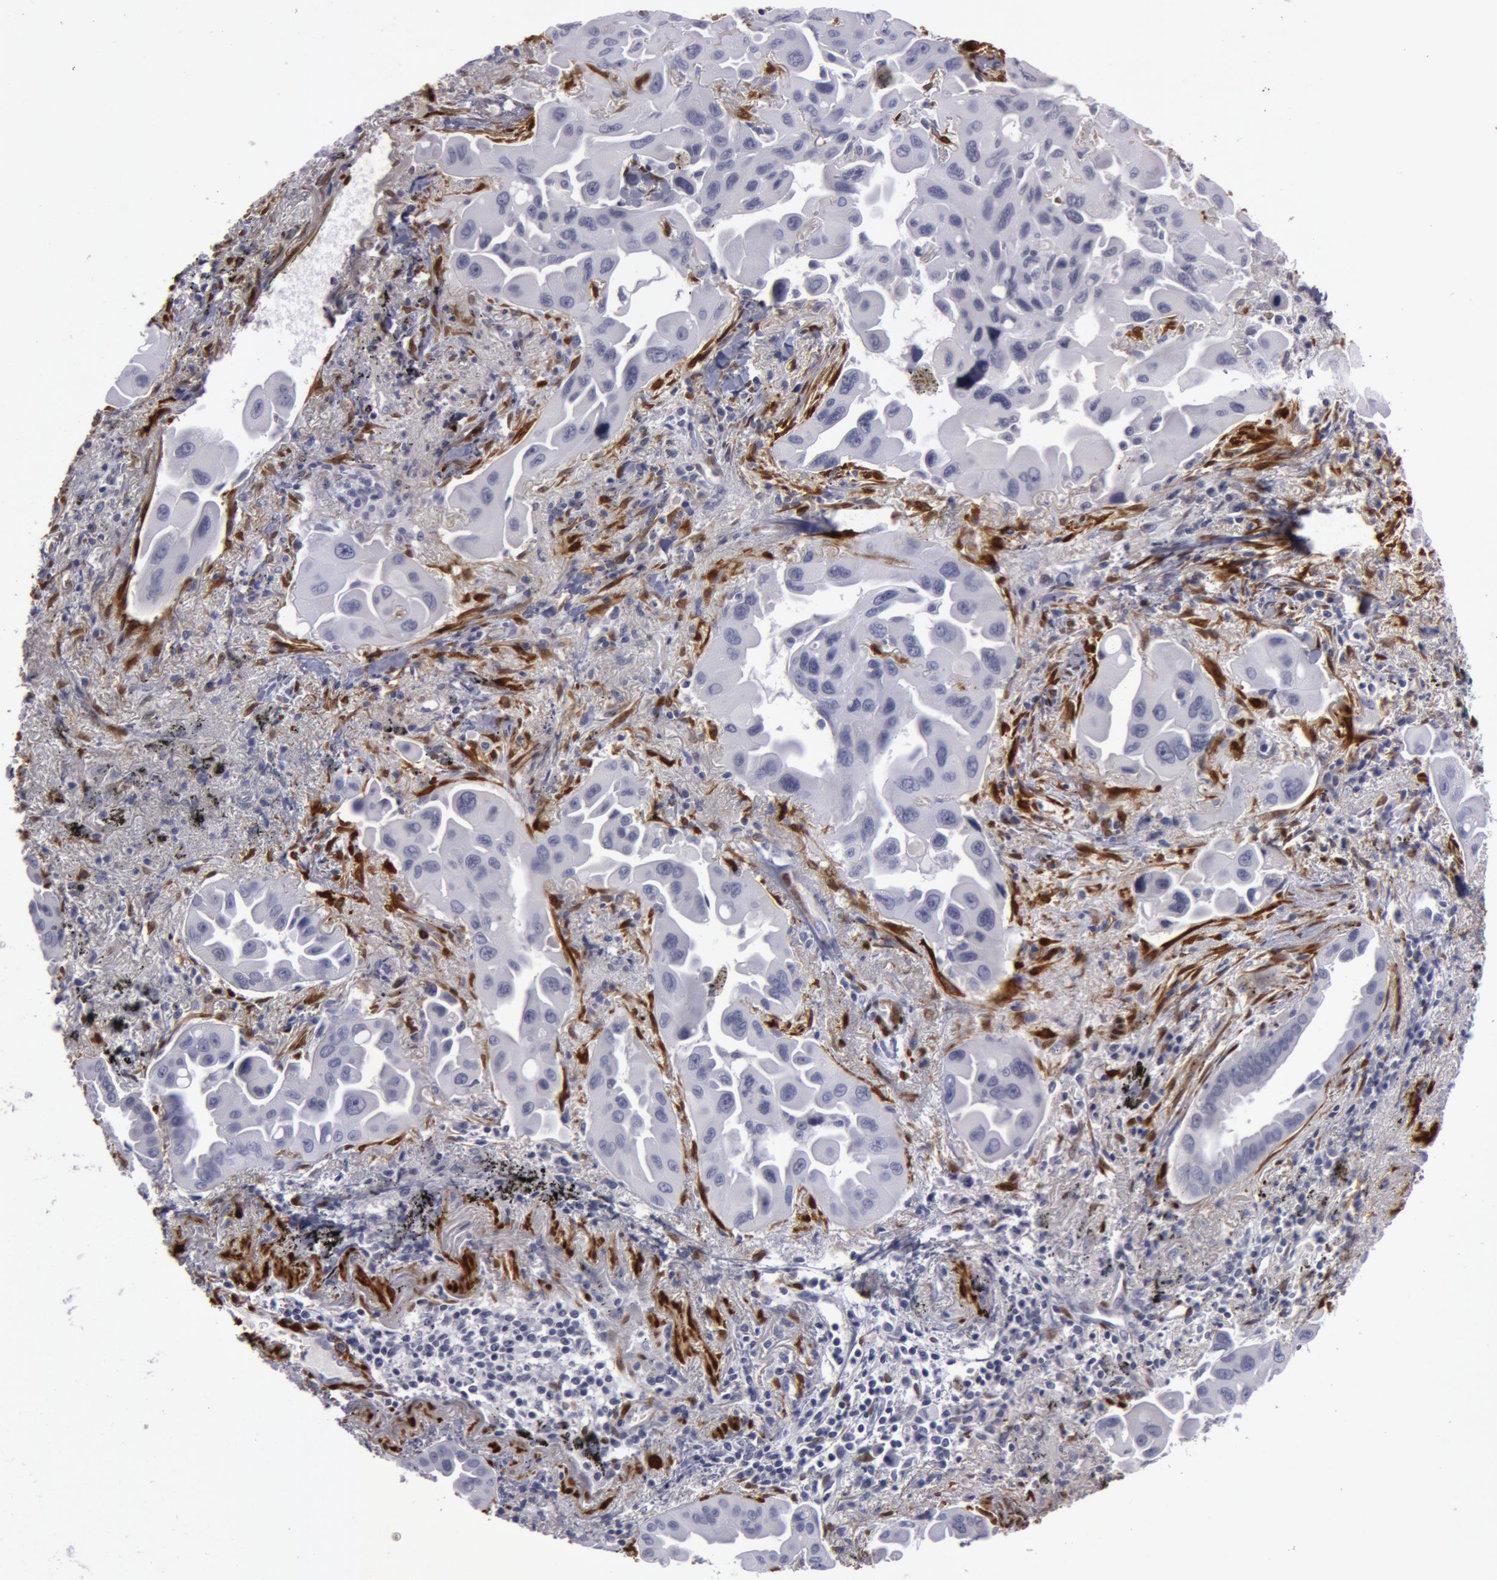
{"staining": {"intensity": "negative", "quantity": "none", "location": "none"}, "tissue": "lung cancer", "cell_type": "Tumor cells", "image_type": "cancer", "snomed": [{"axis": "morphology", "description": "Adenocarcinoma, NOS"}, {"axis": "topography", "description": "Lung"}], "caption": "Immunohistochemistry micrograph of human lung cancer (adenocarcinoma) stained for a protein (brown), which reveals no staining in tumor cells.", "gene": "TAGLN", "patient": {"sex": "male", "age": 68}}